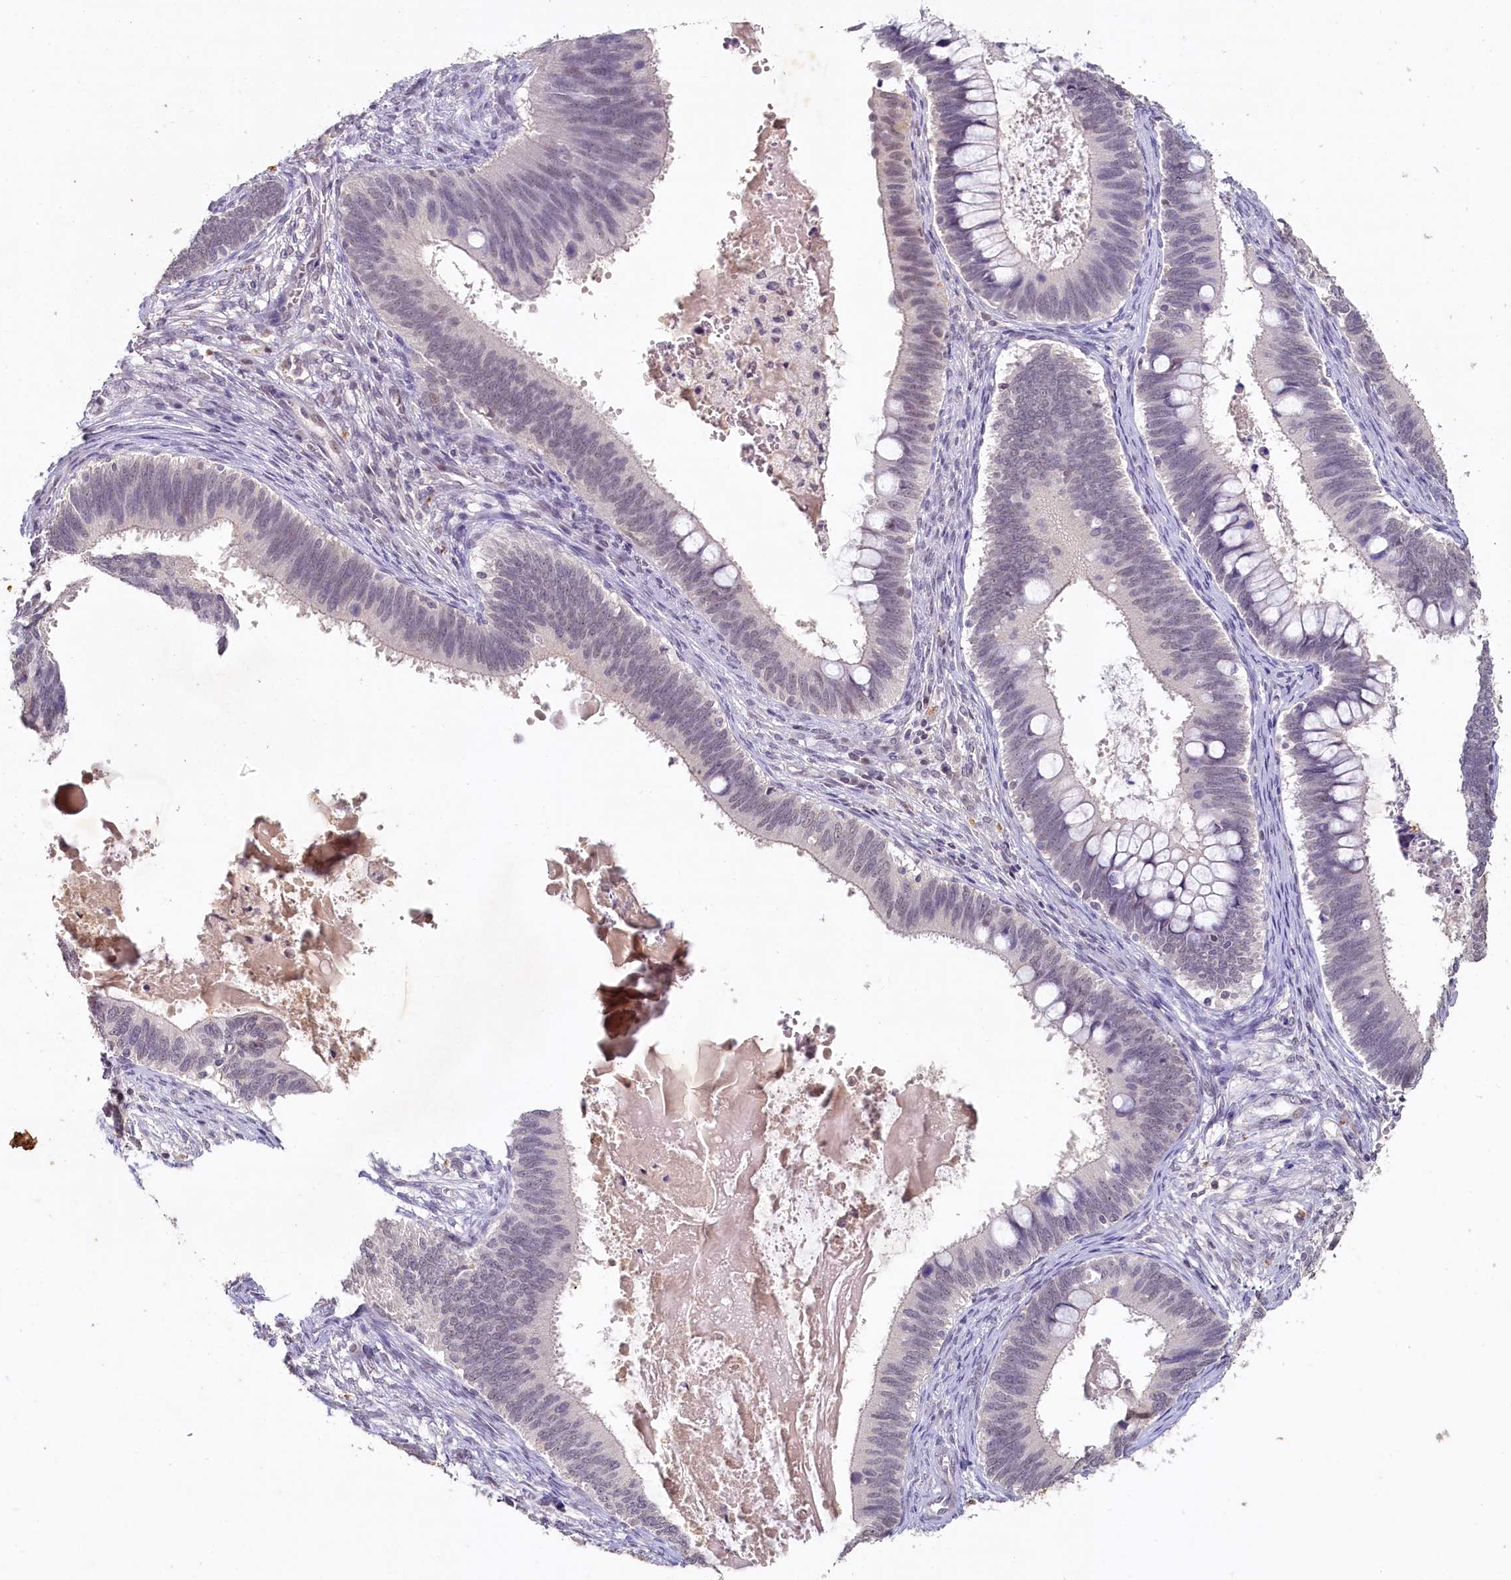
{"staining": {"intensity": "negative", "quantity": "none", "location": "none"}, "tissue": "cervical cancer", "cell_type": "Tumor cells", "image_type": "cancer", "snomed": [{"axis": "morphology", "description": "Adenocarcinoma, NOS"}, {"axis": "topography", "description": "Cervix"}], "caption": "DAB immunohistochemical staining of cervical cancer (adenocarcinoma) exhibits no significant staining in tumor cells.", "gene": "MUCL1", "patient": {"sex": "female", "age": 42}}